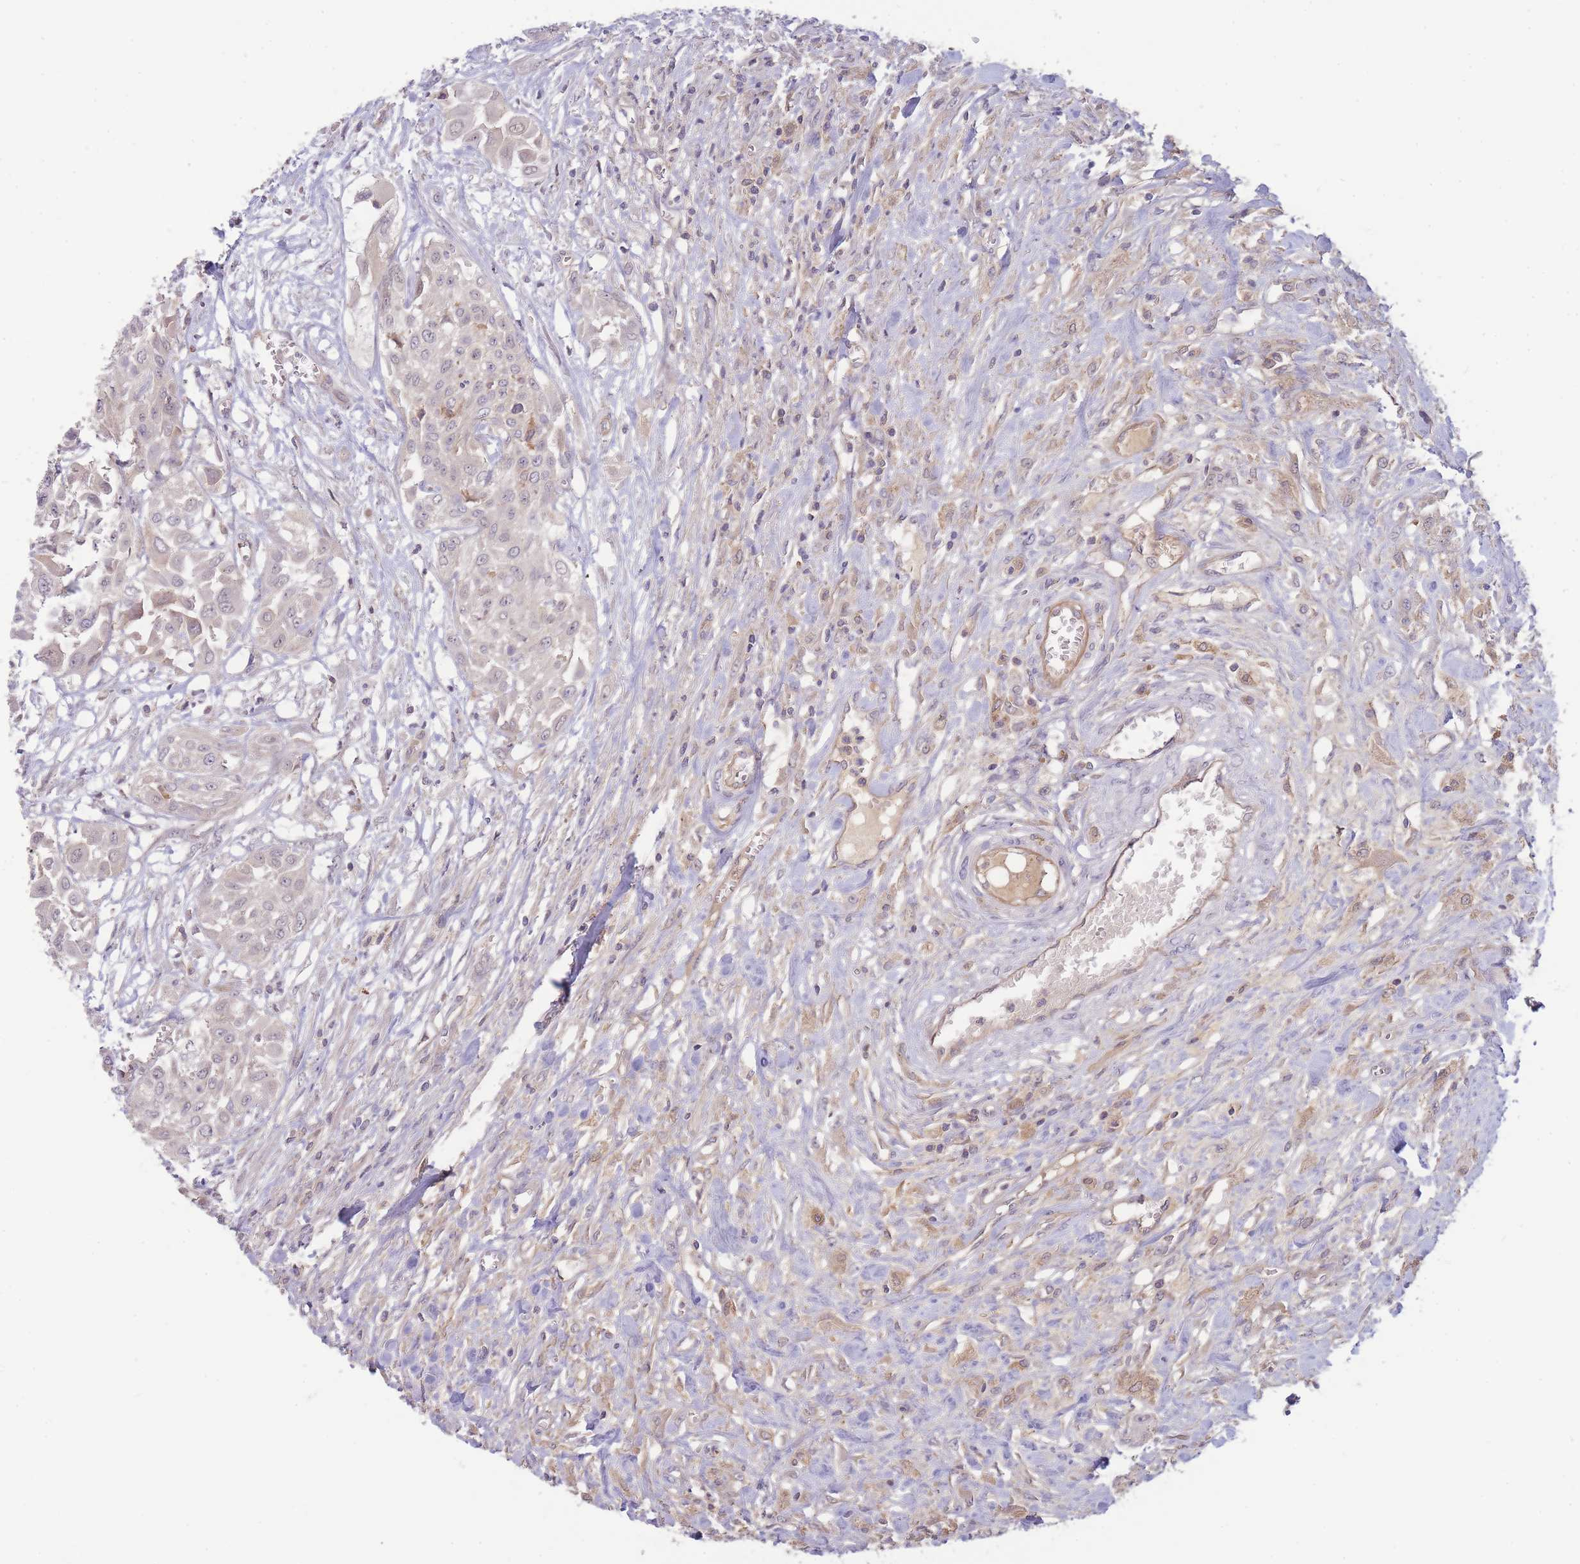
{"staining": {"intensity": "negative", "quantity": "none", "location": "none"}, "tissue": "urothelial cancer", "cell_type": "Tumor cells", "image_type": "cancer", "snomed": [{"axis": "morphology", "description": "Urothelial carcinoma, High grade"}, {"axis": "topography", "description": "Urinary bladder"}], "caption": "DAB immunohistochemical staining of human high-grade urothelial carcinoma demonstrates no significant expression in tumor cells.", "gene": "NDUFAF5", "patient": {"sex": "male", "age": 57}}